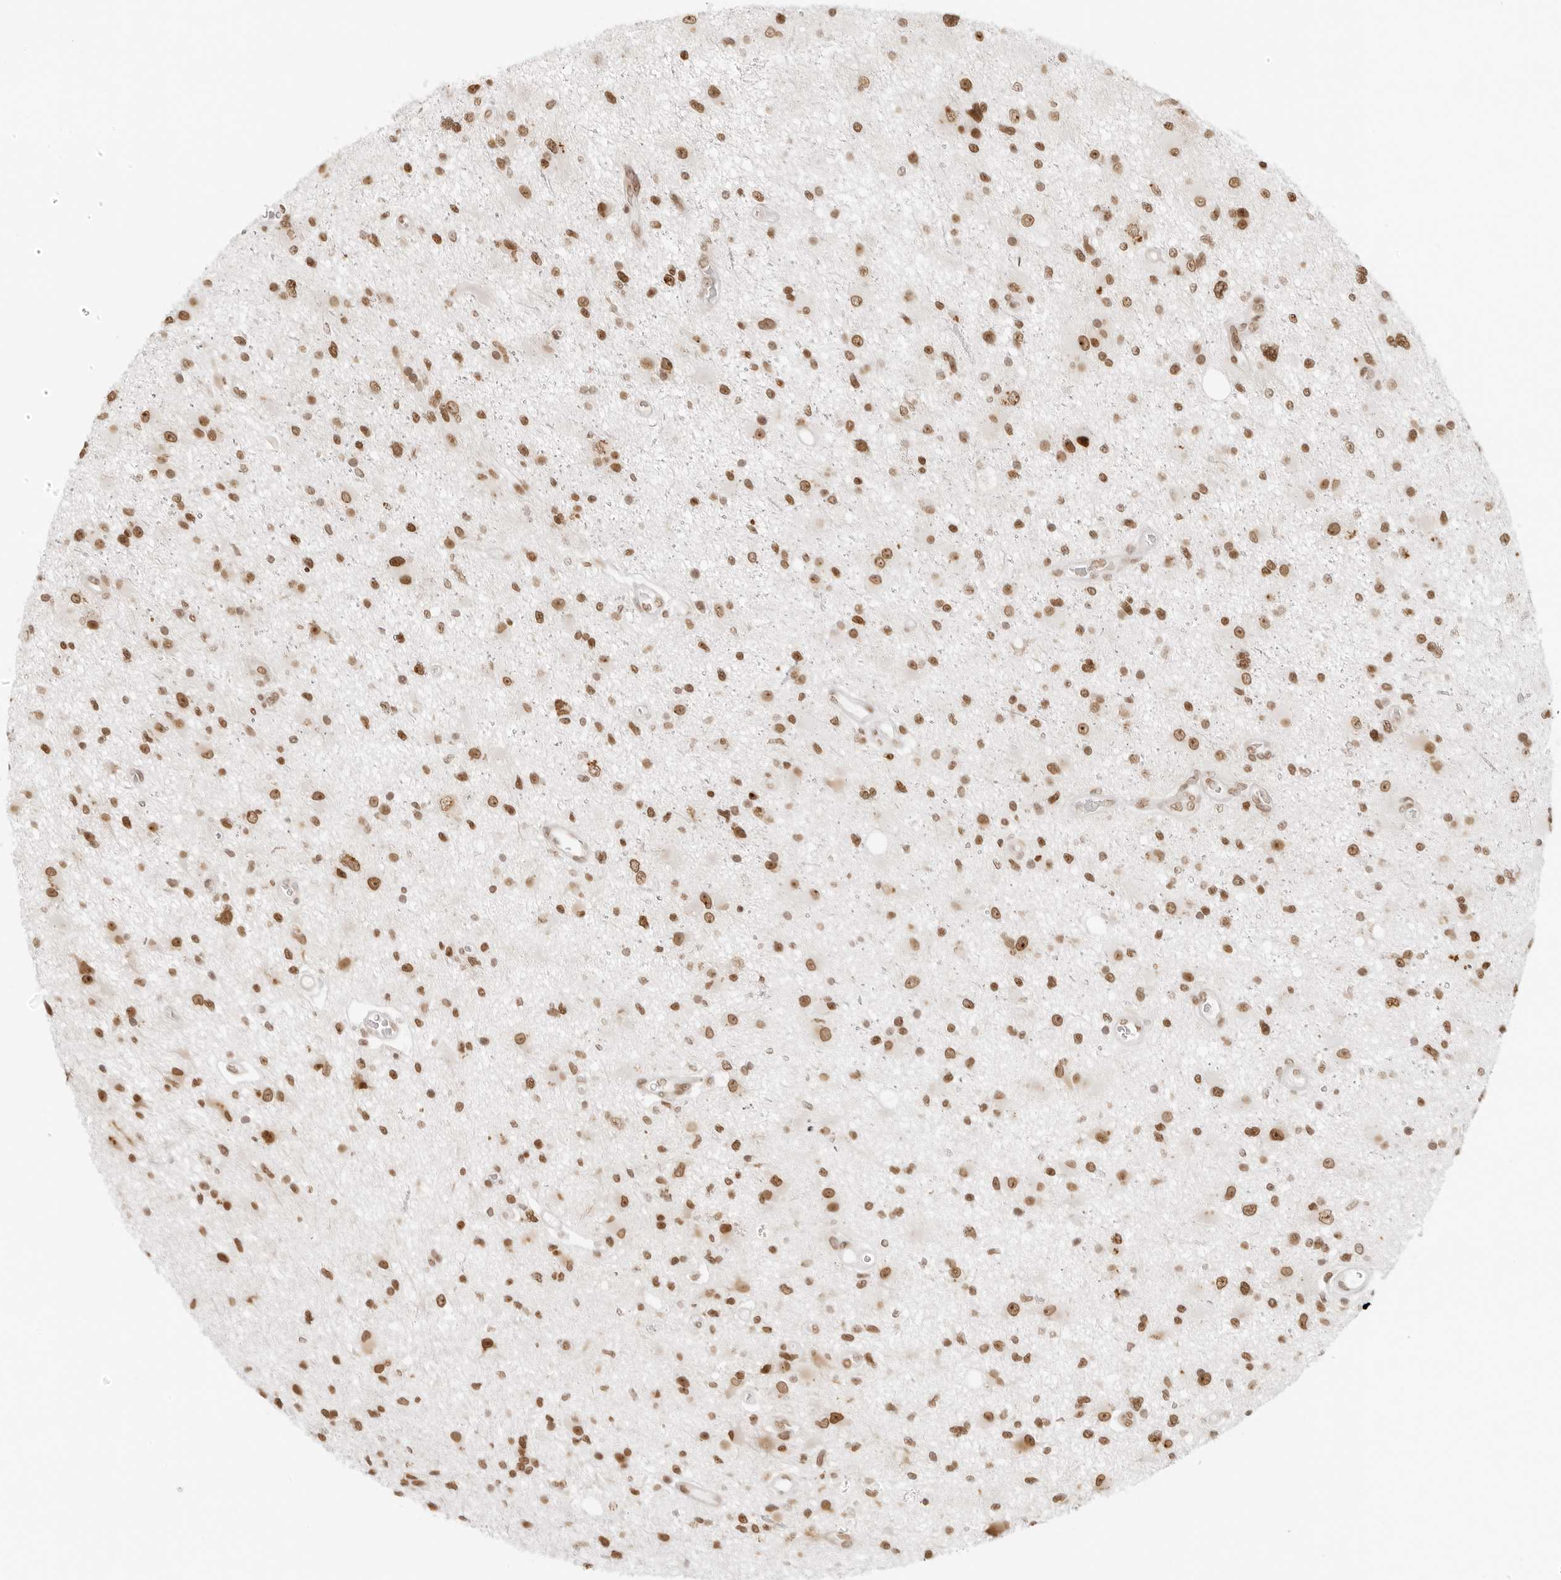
{"staining": {"intensity": "moderate", "quantity": ">75%", "location": "nuclear"}, "tissue": "glioma", "cell_type": "Tumor cells", "image_type": "cancer", "snomed": [{"axis": "morphology", "description": "Glioma, malignant, High grade"}, {"axis": "topography", "description": "Brain"}], "caption": "Human malignant glioma (high-grade) stained for a protein (brown) demonstrates moderate nuclear positive staining in approximately >75% of tumor cells.", "gene": "RCC1", "patient": {"sex": "male", "age": 33}}